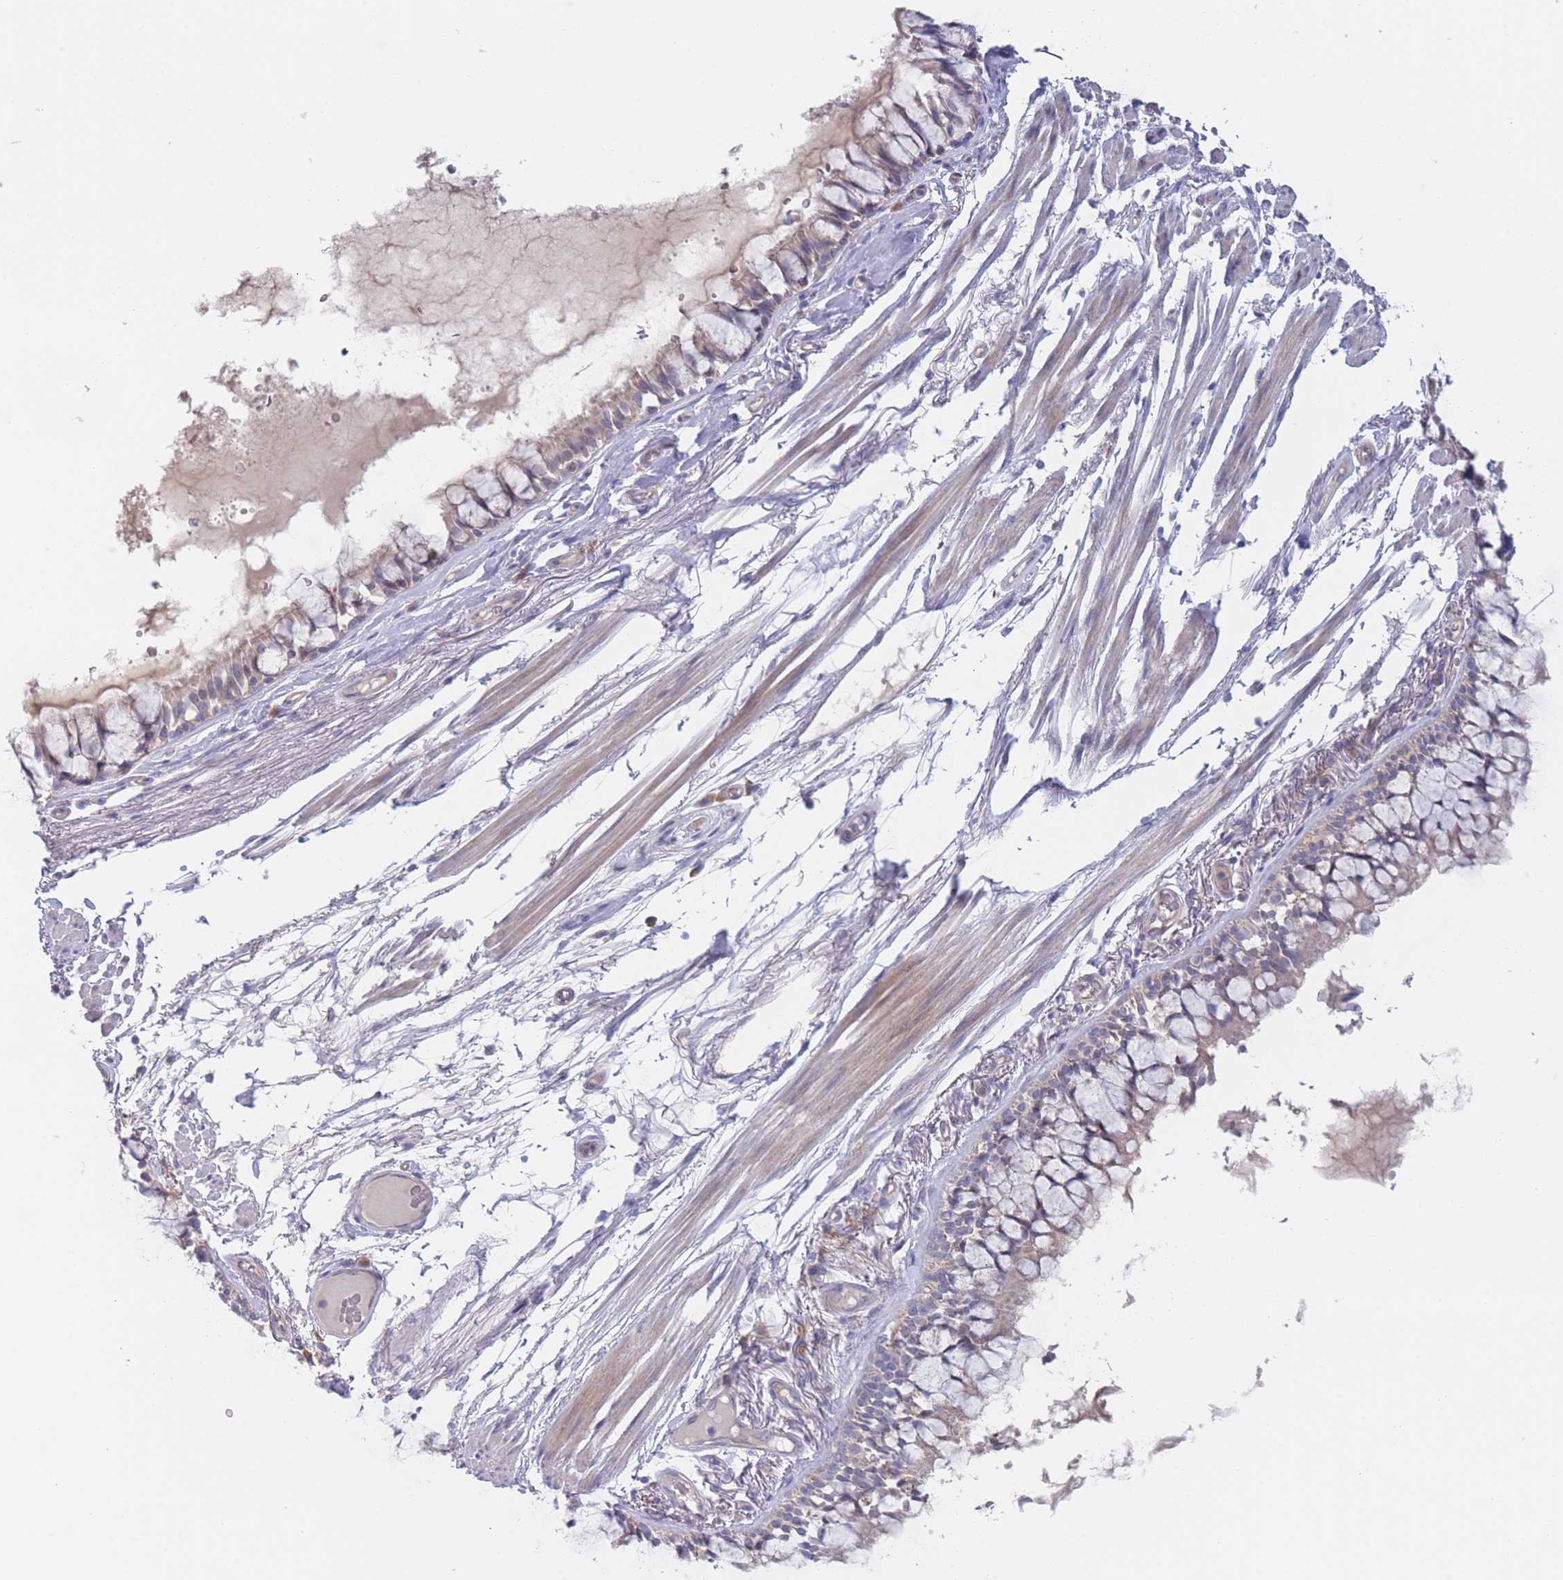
{"staining": {"intensity": "negative", "quantity": "none", "location": "none"}, "tissue": "bronchus", "cell_type": "Respiratory epithelial cells", "image_type": "normal", "snomed": [{"axis": "morphology", "description": "Normal tissue, NOS"}, {"axis": "topography", "description": "Bronchus"}], "caption": "This is a image of immunohistochemistry (IHC) staining of benign bronchus, which shows no positivity in respiratory epithelial cells. (DAB immunohistochemistry with hematoxylin counter stain).", "gene": "FAM227B", "patient": {"sex": "male", "age": 70}}